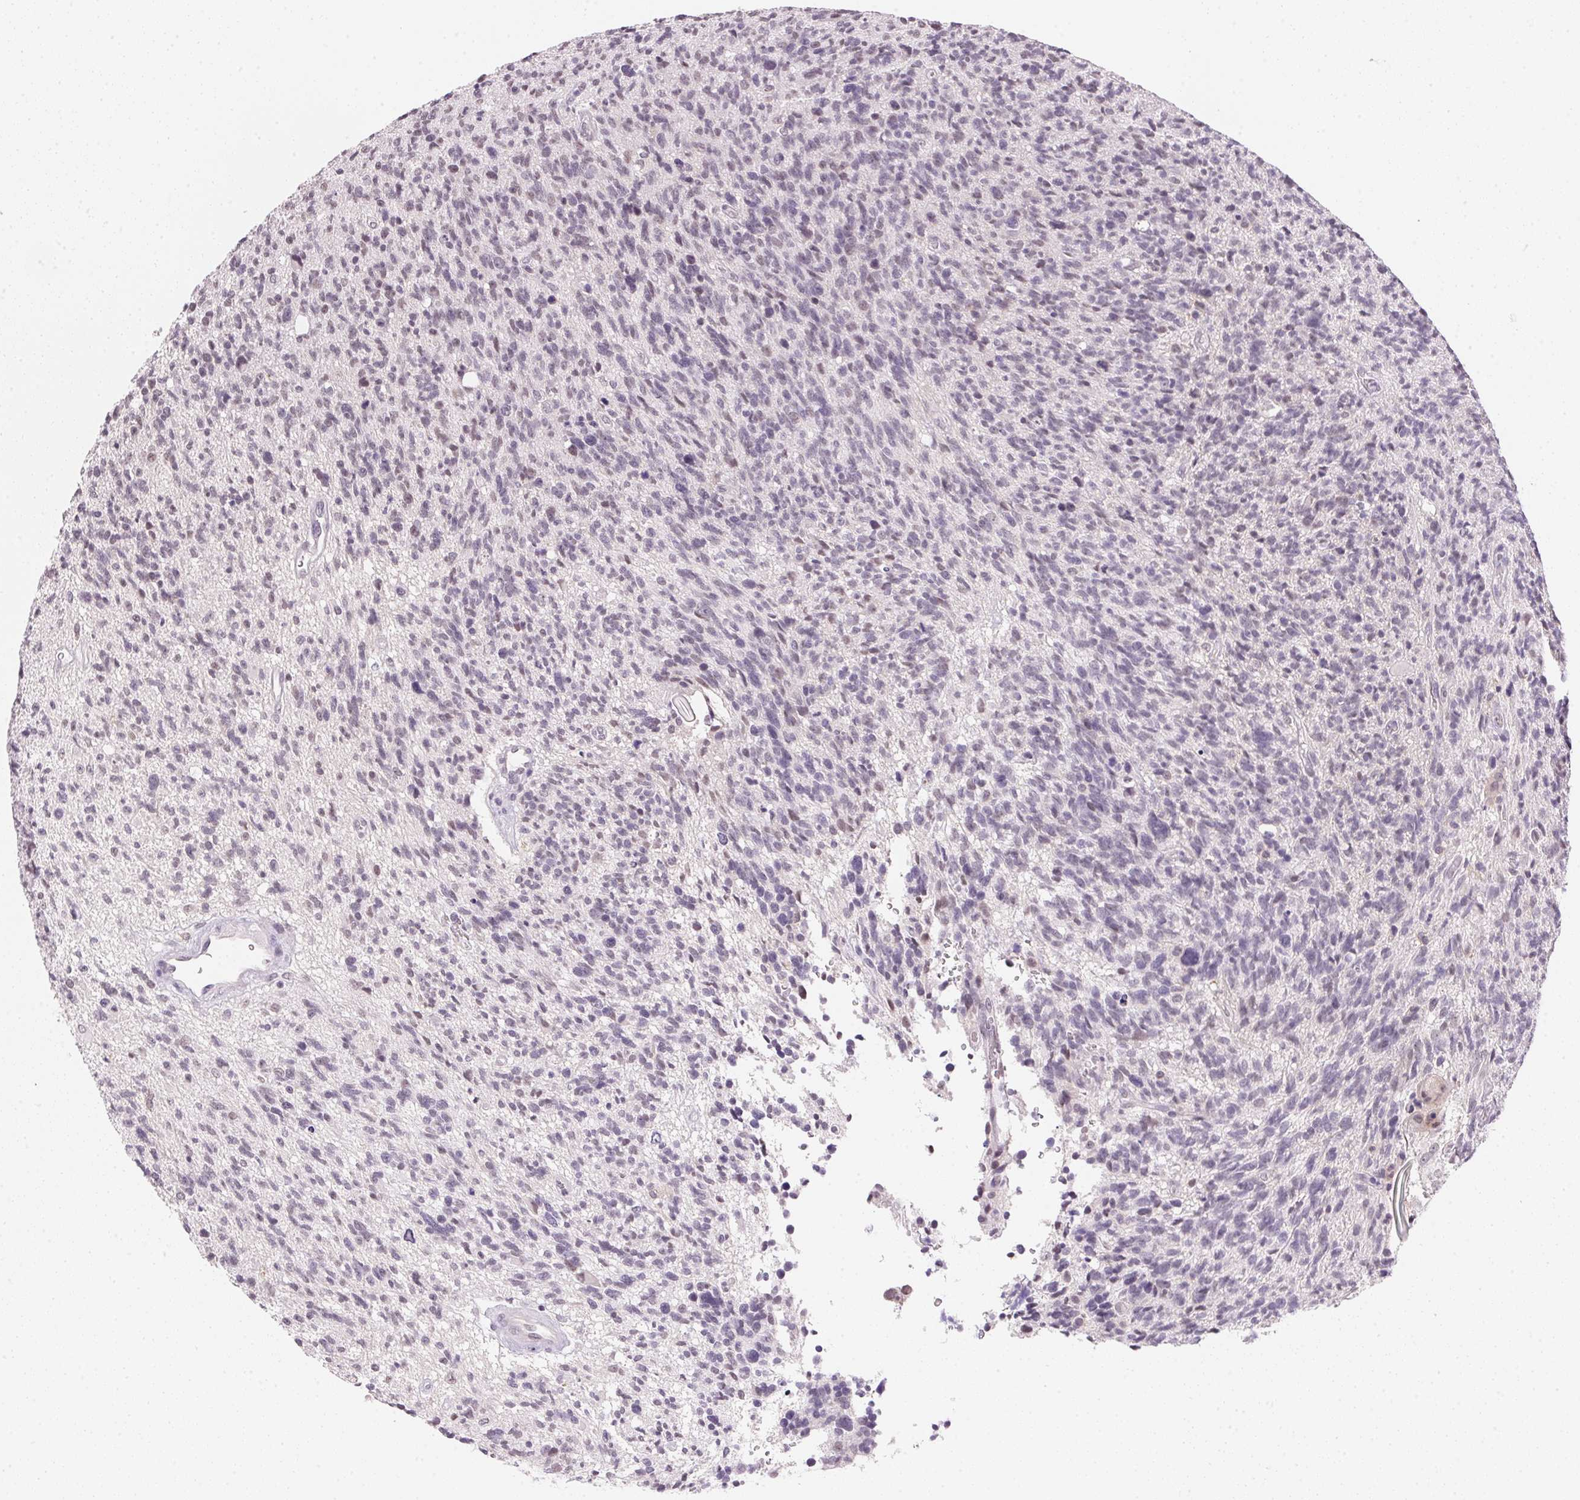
{"staining": {"intensity": "negative", "quantity": "none", "location": "none"}, "tissue": "glioma", "cell_type": "Tumor cells", "image_type": "cancer", "snomed": [{"axis": "morphology", "description": "Glioma, malignant, High grade"}, {"axis": "topography", "description": "Brain"}], "caption": "This is an IHC micrograph of malignant high-grade glioma. There is no staining in tumor cells.", "gene": "FNDC4", "patient": {"sex": "male", "age": 29}}